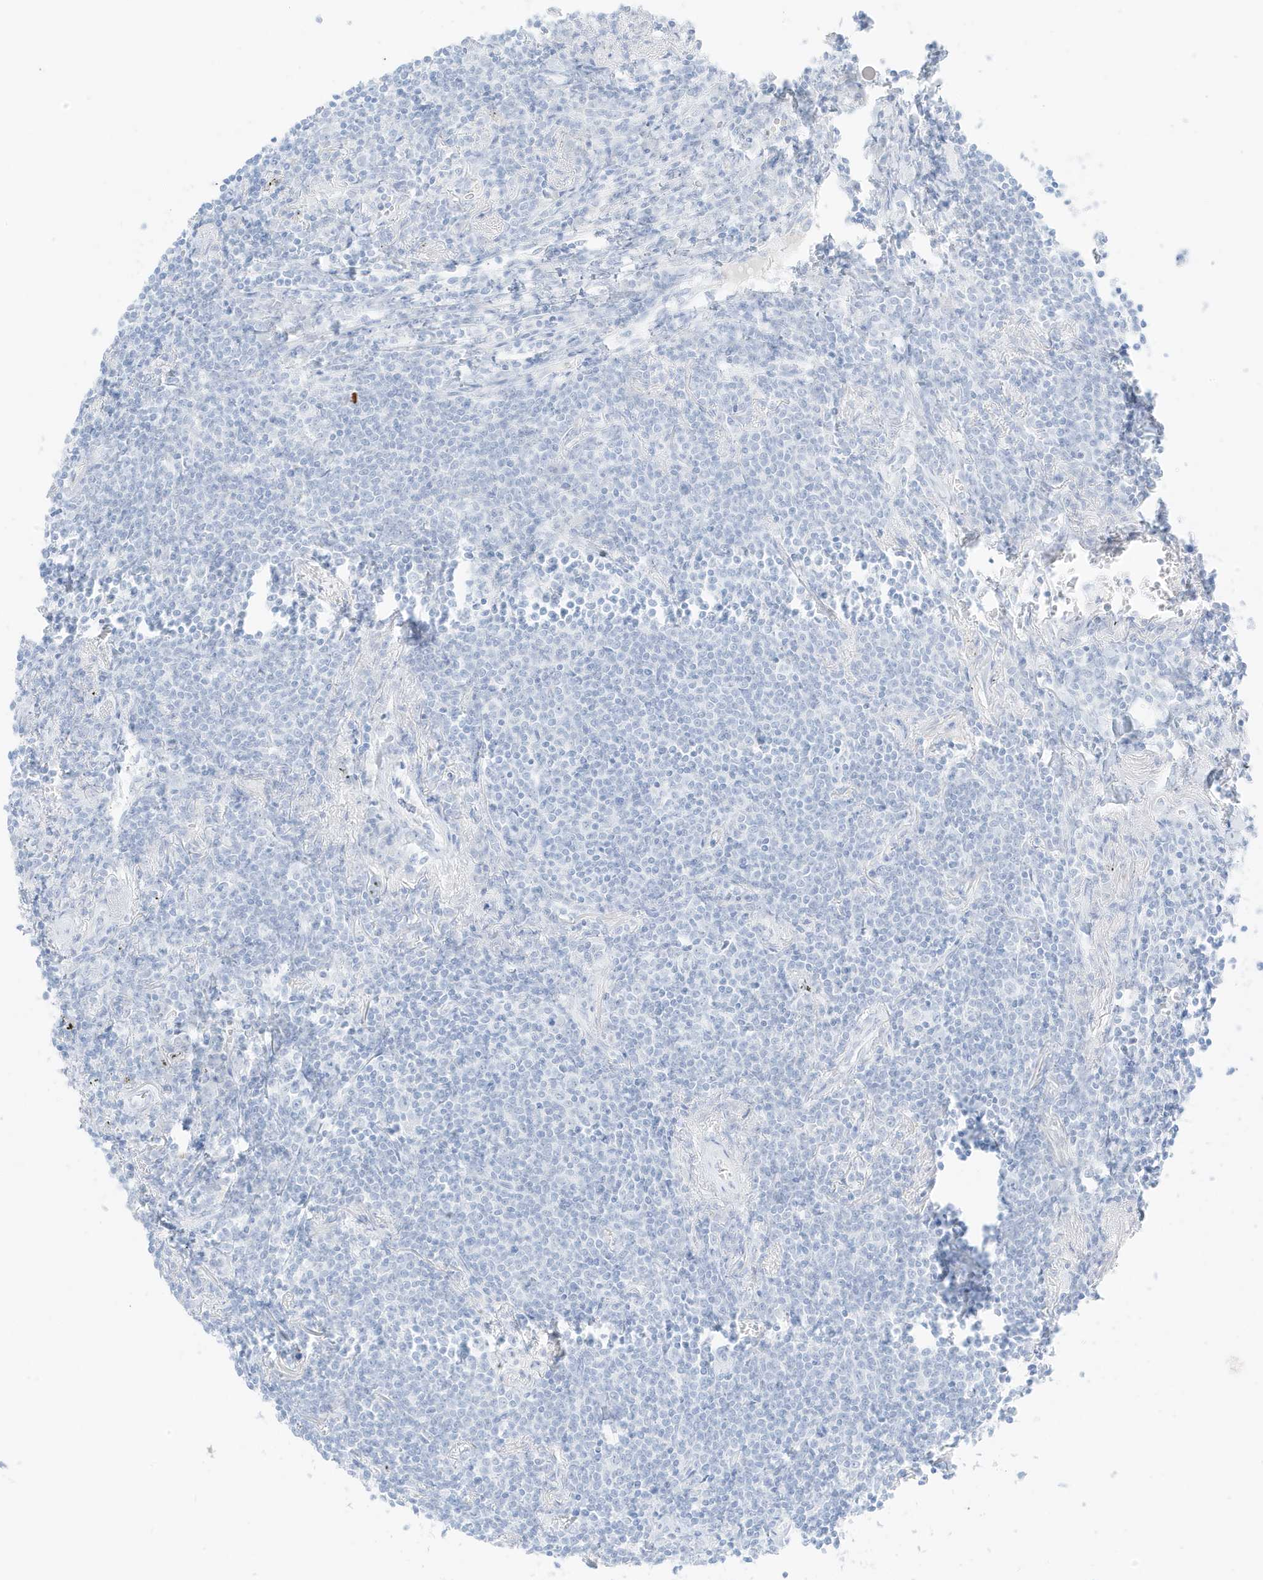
{"staining": {"intensity": "negative", "quantity": "none", "location": "none"}, "tissue": "lymphoma", "cell_type": "Tumor cells", "image_type": "cancer", "snomed": [{"axis": "morphology", "description": "Malignant lymphoma, non-Hodgkin's type, Low grade"}, {"axis": "topography", "description": "Lung"}], "caption": "The immunohistochemistry (IHC) histopathology image has no significant staining in tumor cells of malignant lymphoma, non-Hodgkin's type (low-grade) tissue.", "gene": "SLC22A13", "patient": {"sex": "female", "age": 71}}